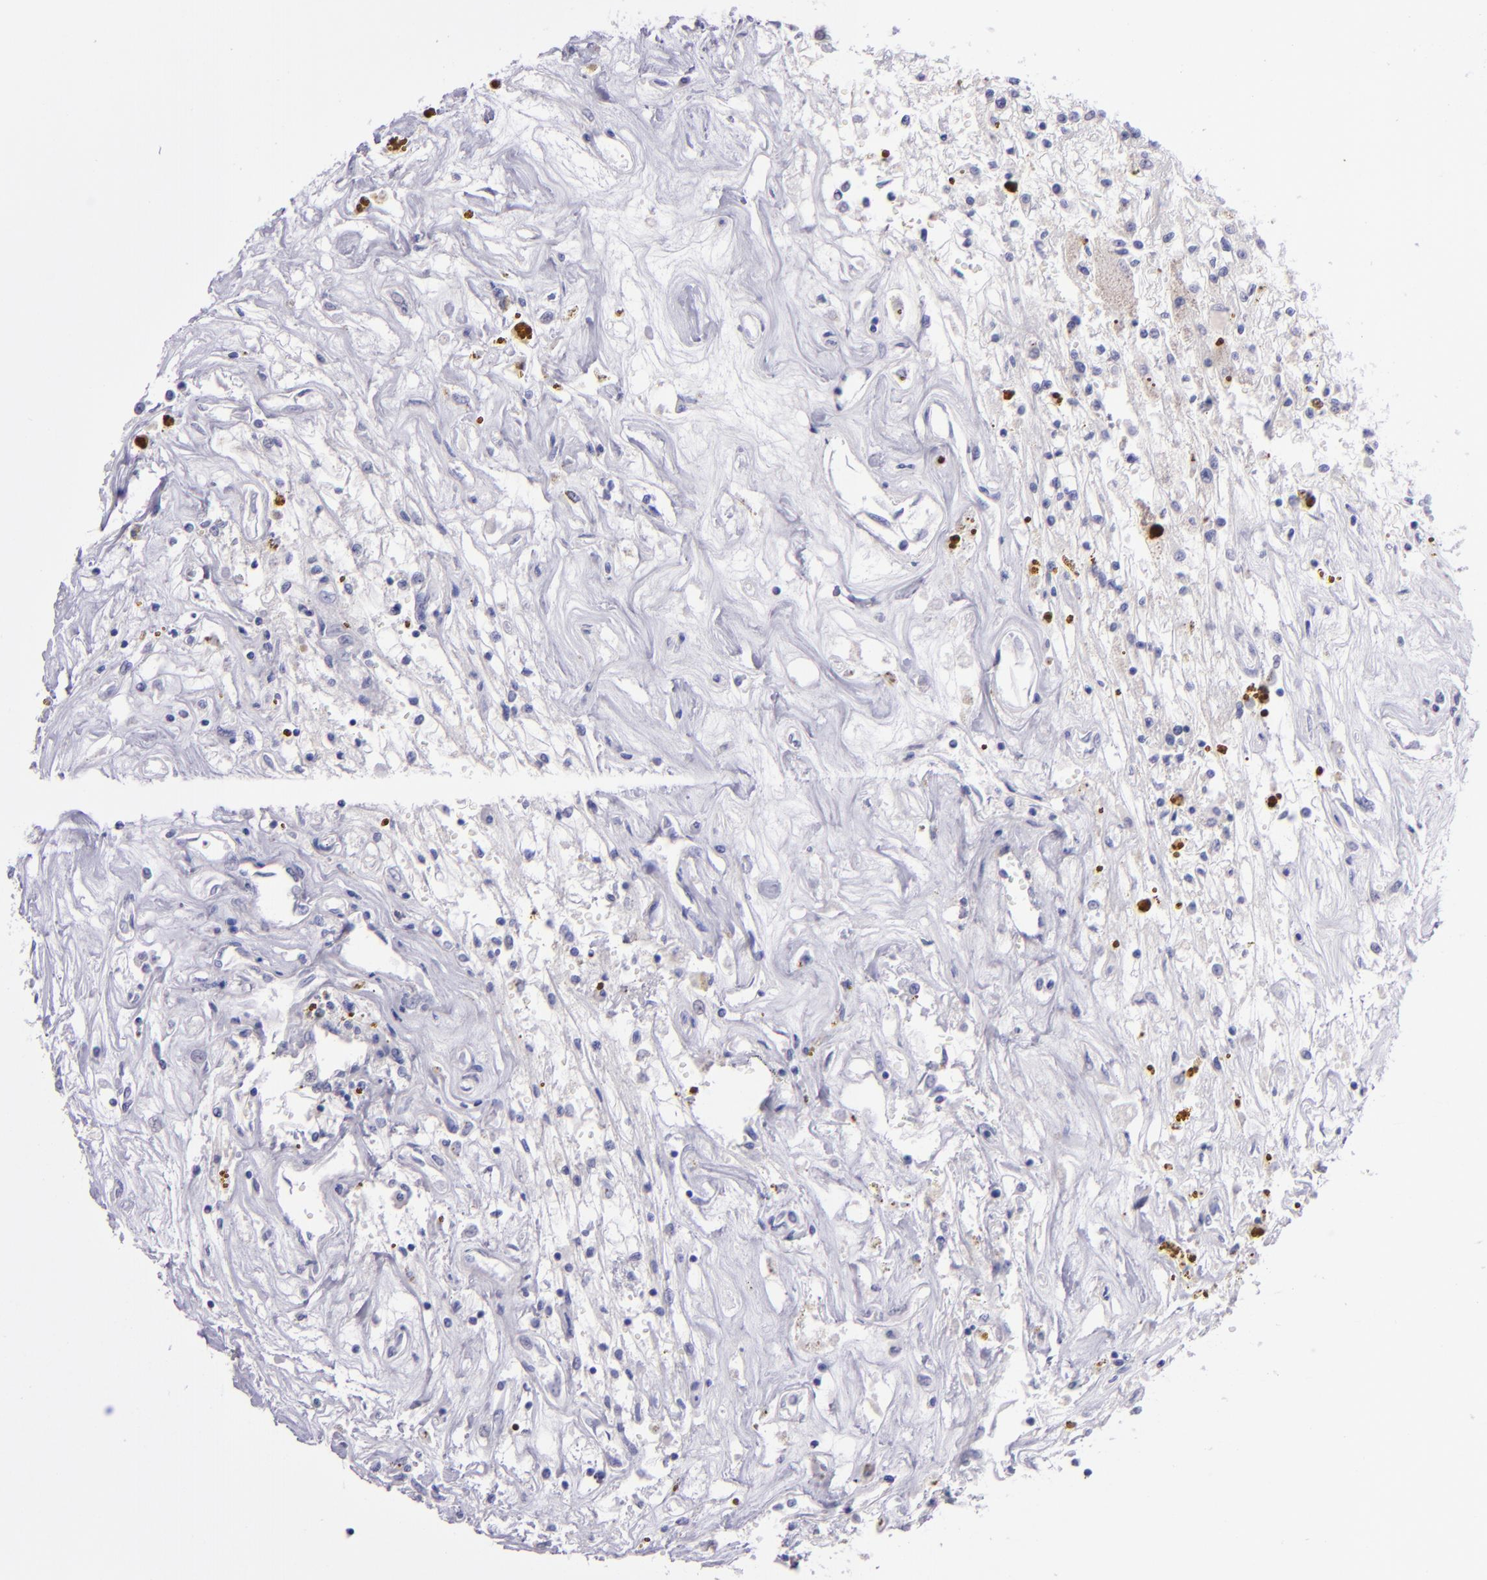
{"staining": {"intensity": "negative", "quantity": "none", "location": "none"}, "tissue": "renal cancer", "cell_type": "Tumor cells", "image_type": "cancer", "snomed": [{"axis": "morphology", "description": "Adenocarcinoma, NOS"}, {"axis": "topography", "description": "Kidney"}], "caption": "IHC photomicrograph of neoplastic tissue: human adenocarcinoma (renal) stained with DAB reveals no significant protein expression in tumor cells.", "gene": "TNNT3", "patient": {"sex": "male", "age": 78}}